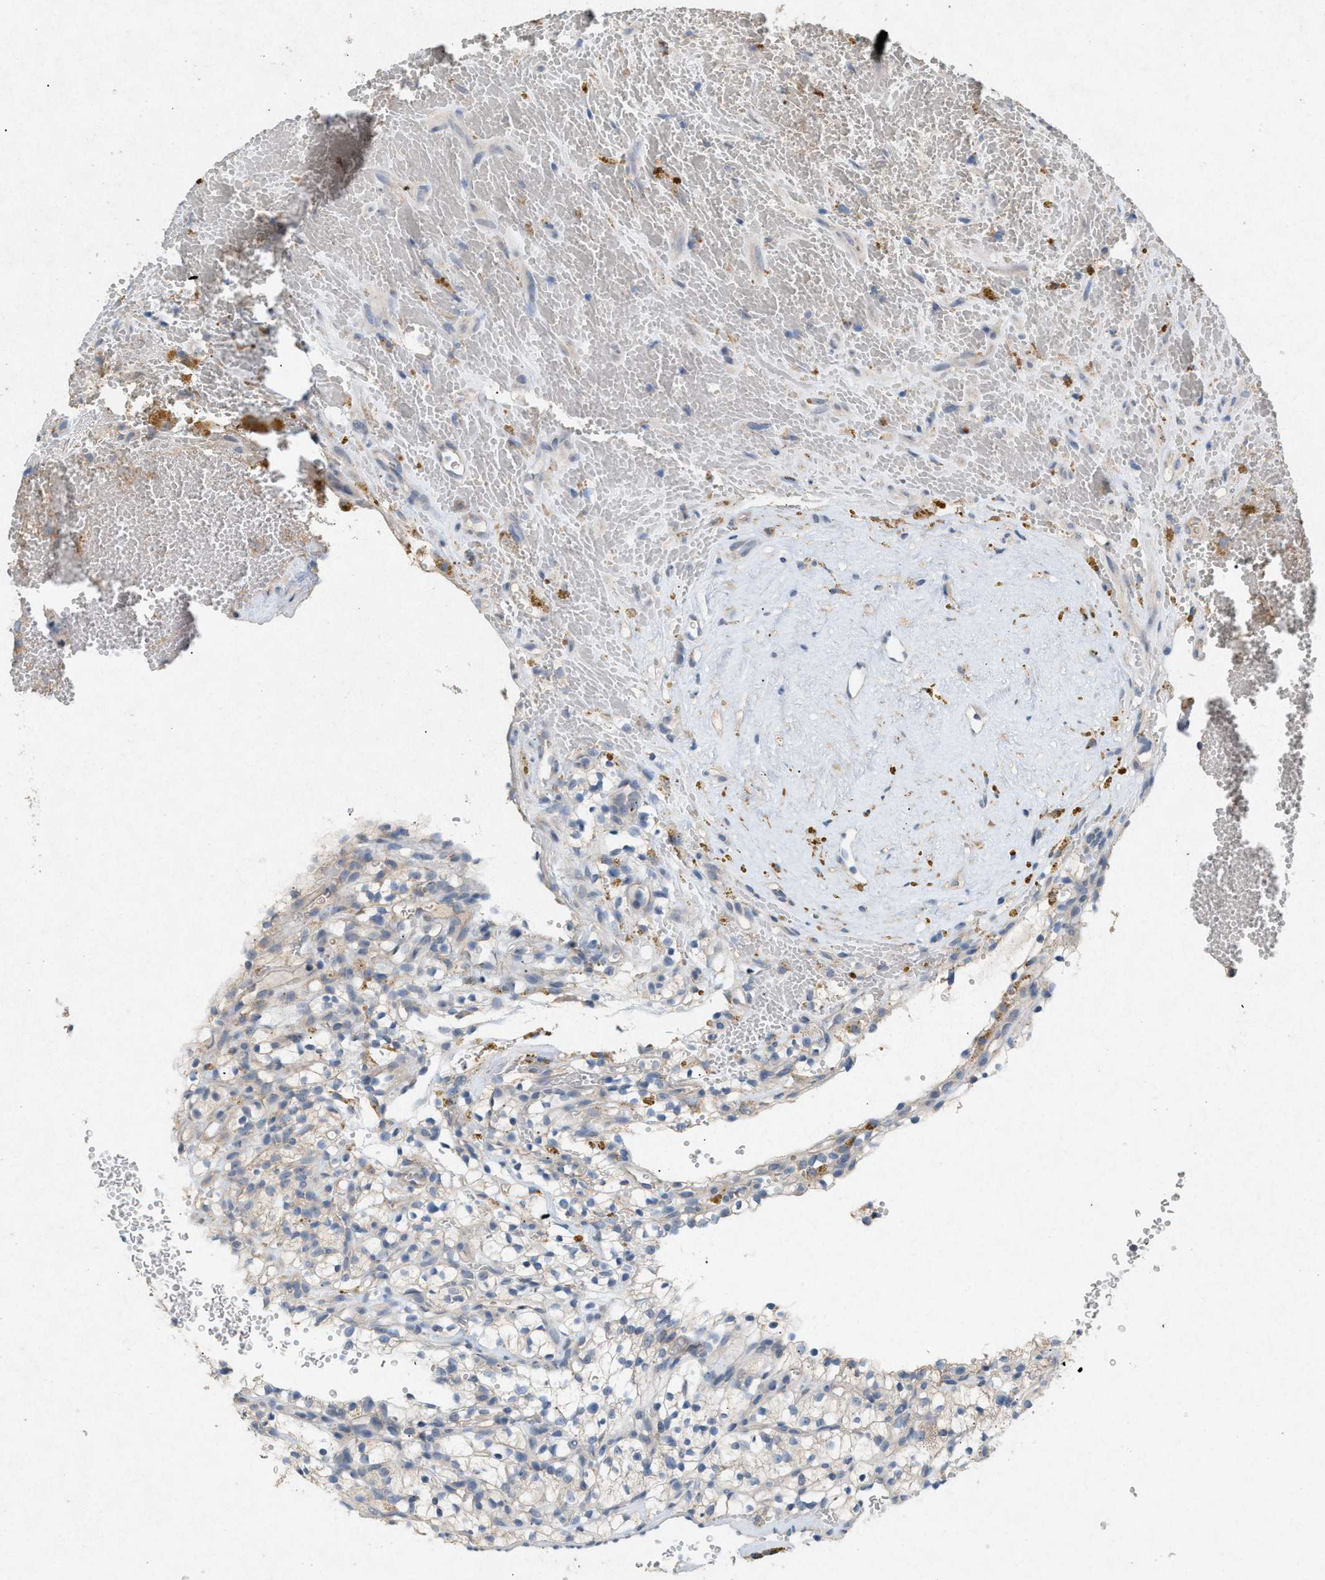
{"staining": {"intensity": "weak", "quantity": "<25%", "location": "cytoplasmic/membranous"}, "tissue": "renal cancer", "cell_type": "Tumor cells", "image_type": "cancer", "snomed": [{"axis": "morphology", "description": "Adenocarcinoma, NOS"}, {"axis": "topography", "description": "Kidney"}], "caption": "High magnification brightfield microscopy of renal cancer (adenocarcinoma) stained with DAB (3,3'-diaminobenzidine) (brown) and counterstained with hematoxylin (blue): tumor cells show no significant staining. (DAB IHC with hematoxylin counter stain).", "gene": "DCAF7", "patient": {"sex": "female", "age": 57}}